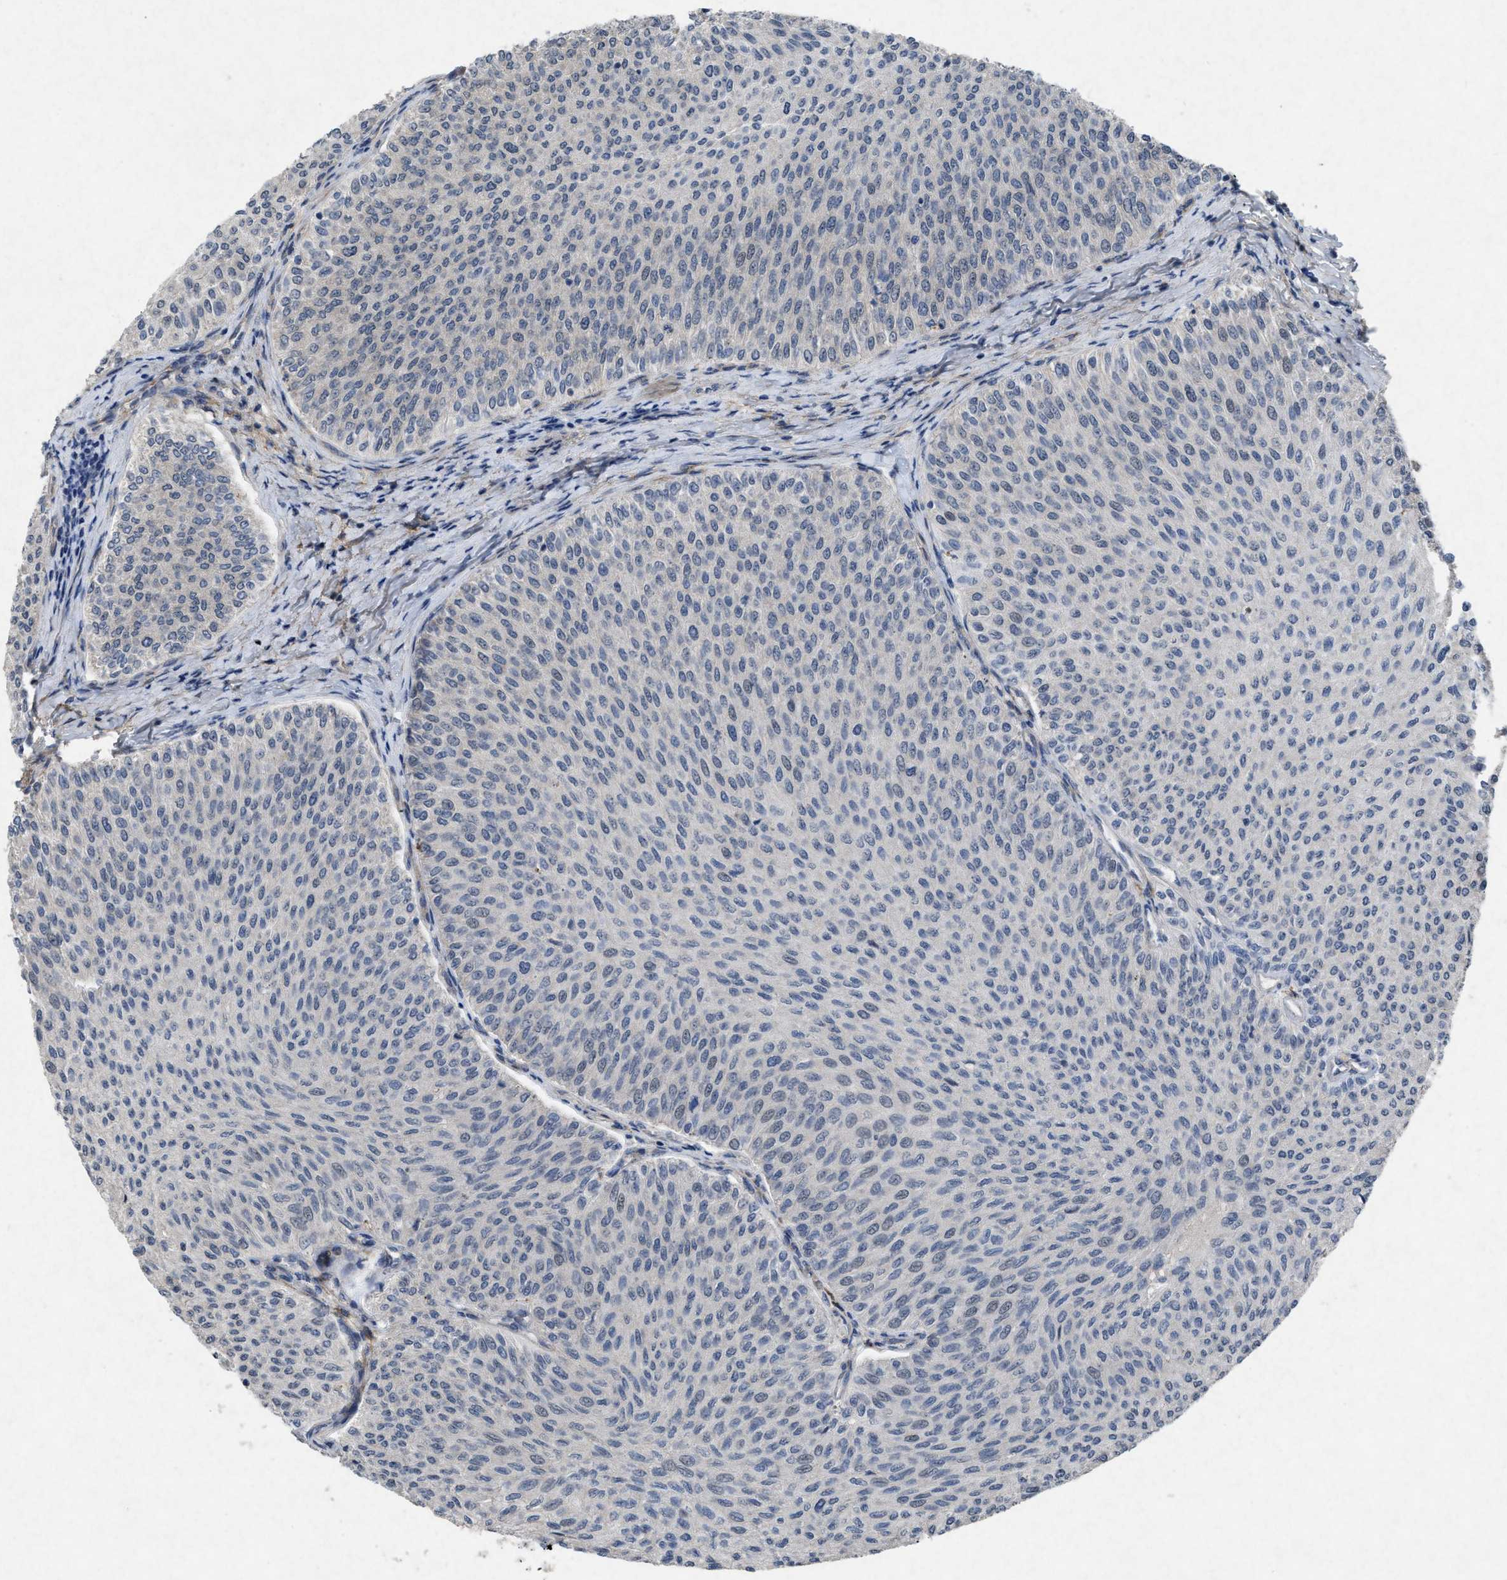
{"staining": {"intensity": "negative", "quantity": "none", "location": "none"}, "tissue": "urothelial cancer", "cell_type": "Tumor cells", "image_type": "cancer", "snomed": [{"axis": "morphology", "description": "Urothelial carcinoma, Low grade"}, {"axis": "topography", "description": "Urinary bladder"}], "caption": "Immunohistochemistry of human low-grade urothelial carcinoma shows no positivity in tumor cells.", "gene": "PDGFRA", "patient": {"sex": "male", "age": 78}}